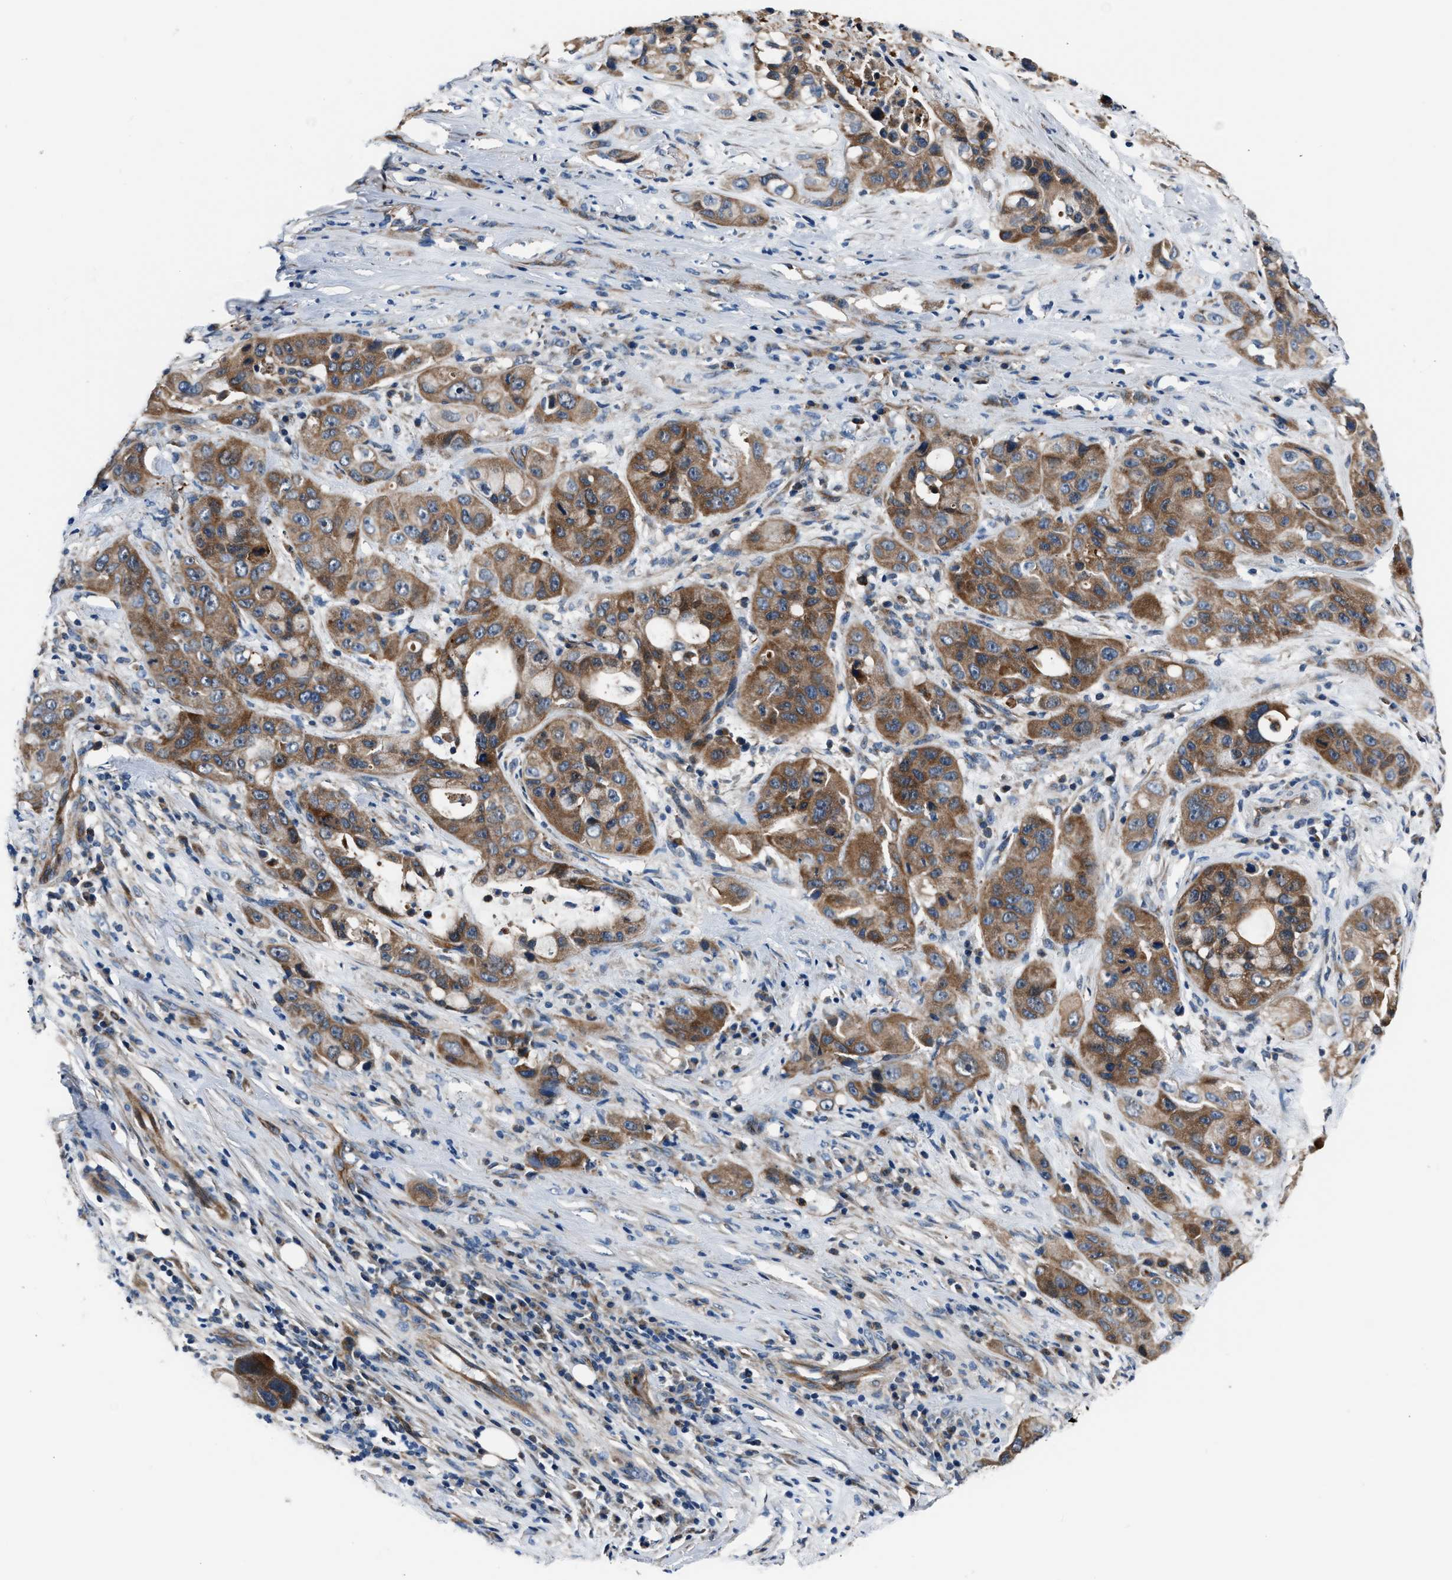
{"staining": {"intensity": "moderate", "quantity": ">75%", "location": "cytoplasmic/membranous"}, "tissue": "pancreatic cancer", "cell_type": "Tumor cells", "image_type": "cancer", "snomed": [{"axis": "morphology", "description": "Adenocarcinoma, NOS"}, {"axis": "topography", "description": "Pancreas"}], "caption": "Protein staining of pancreatic adenocarcinoma tissue displays moderate cytoplasmic/membranous staining in approximately >75% of tumor cells.", "gene": "GGCT", "patient": {"sex": "male", "age": 53}}